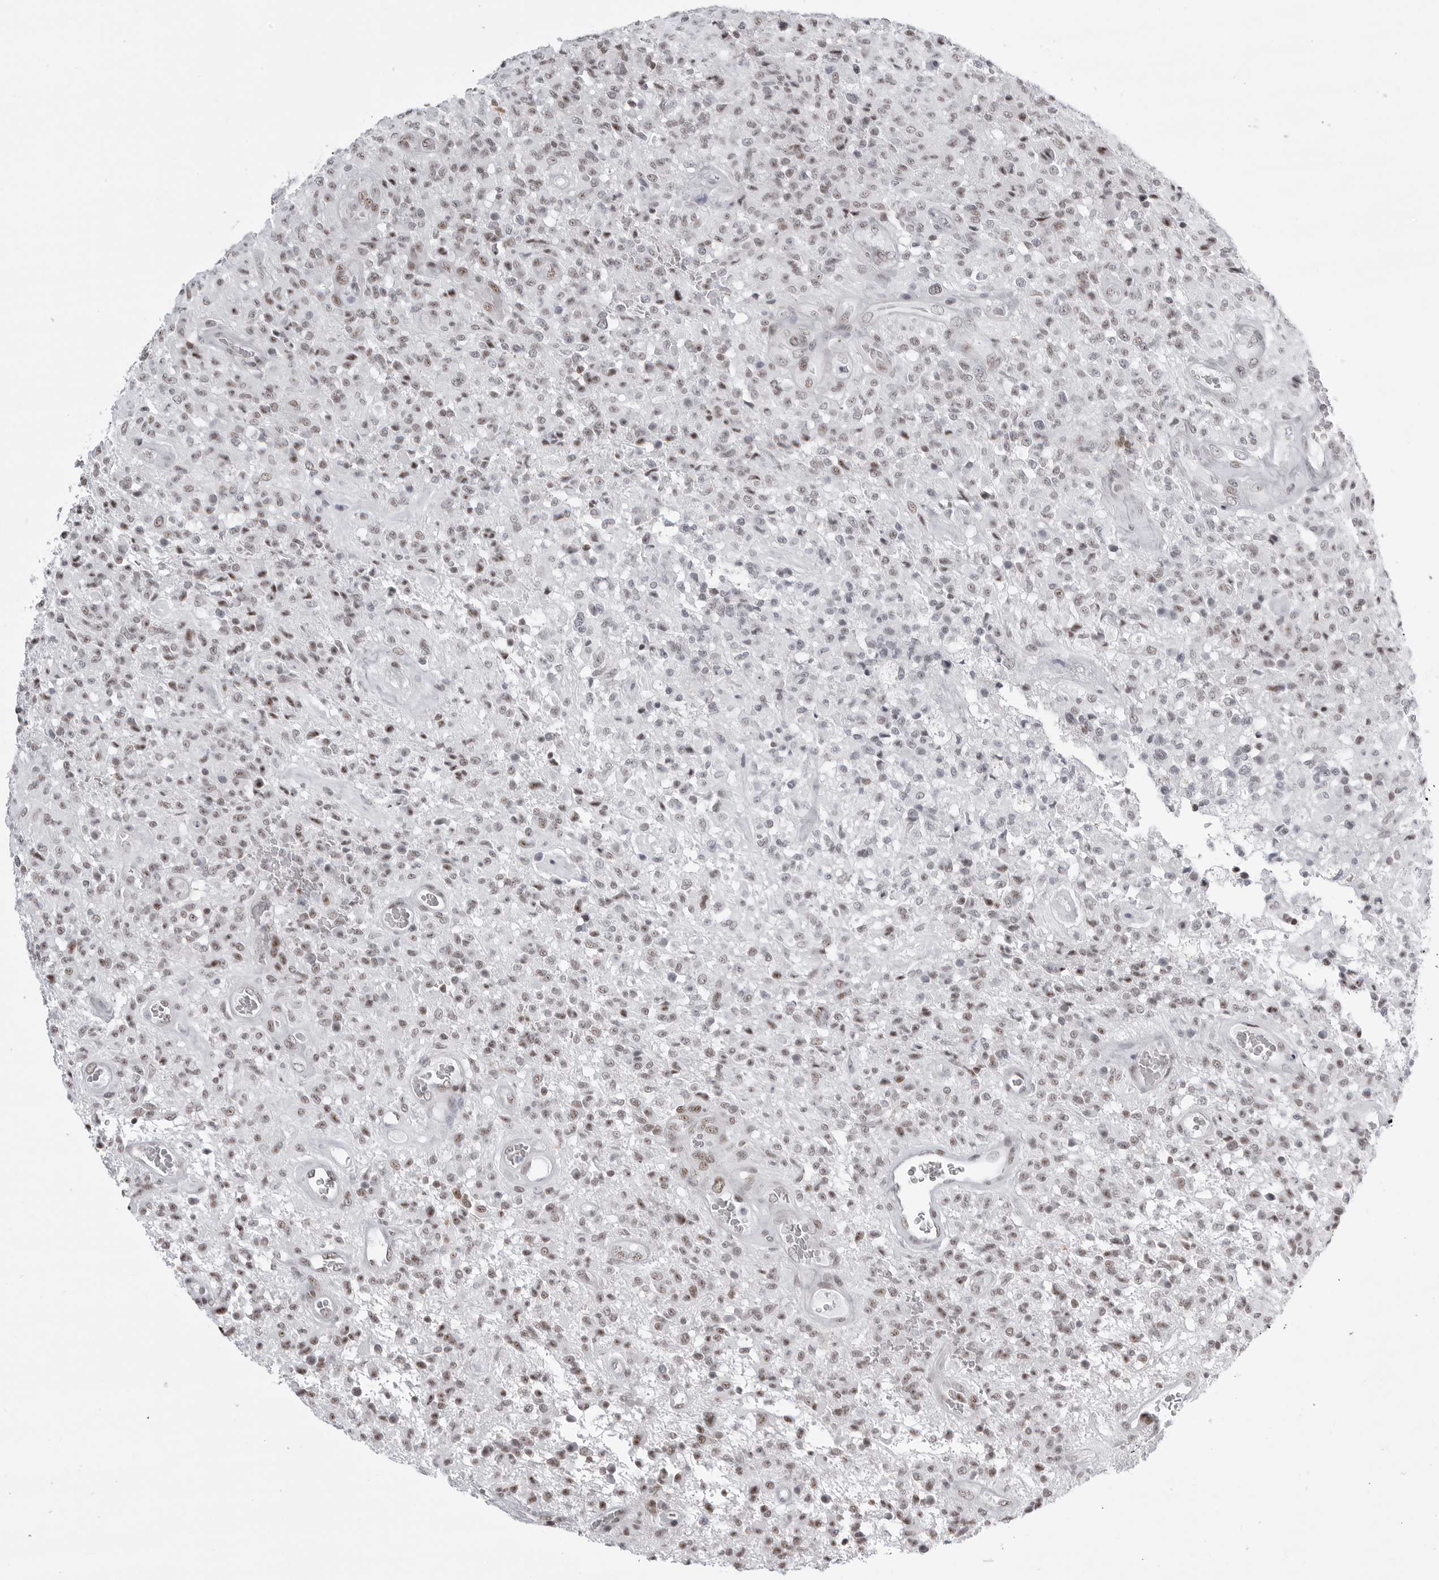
{"staining": {"intensity": "weak", "quantity": "25%-75%", "location": "nuclear"}, "tissue": "glioma", "cell_type": "Tumor cells", "image_type": "cancer", "snomed": [{"axis": "morphology", "description": "Glioma, malignant, High grade"}, {"axis": "topography", "description": "Brain"}], "caption": "Human glioma stained with a protein marker demonstrates weak staining in tumor cells.", "gene": "WRAP53", "patient": {"sex": "female", "age": 57}}